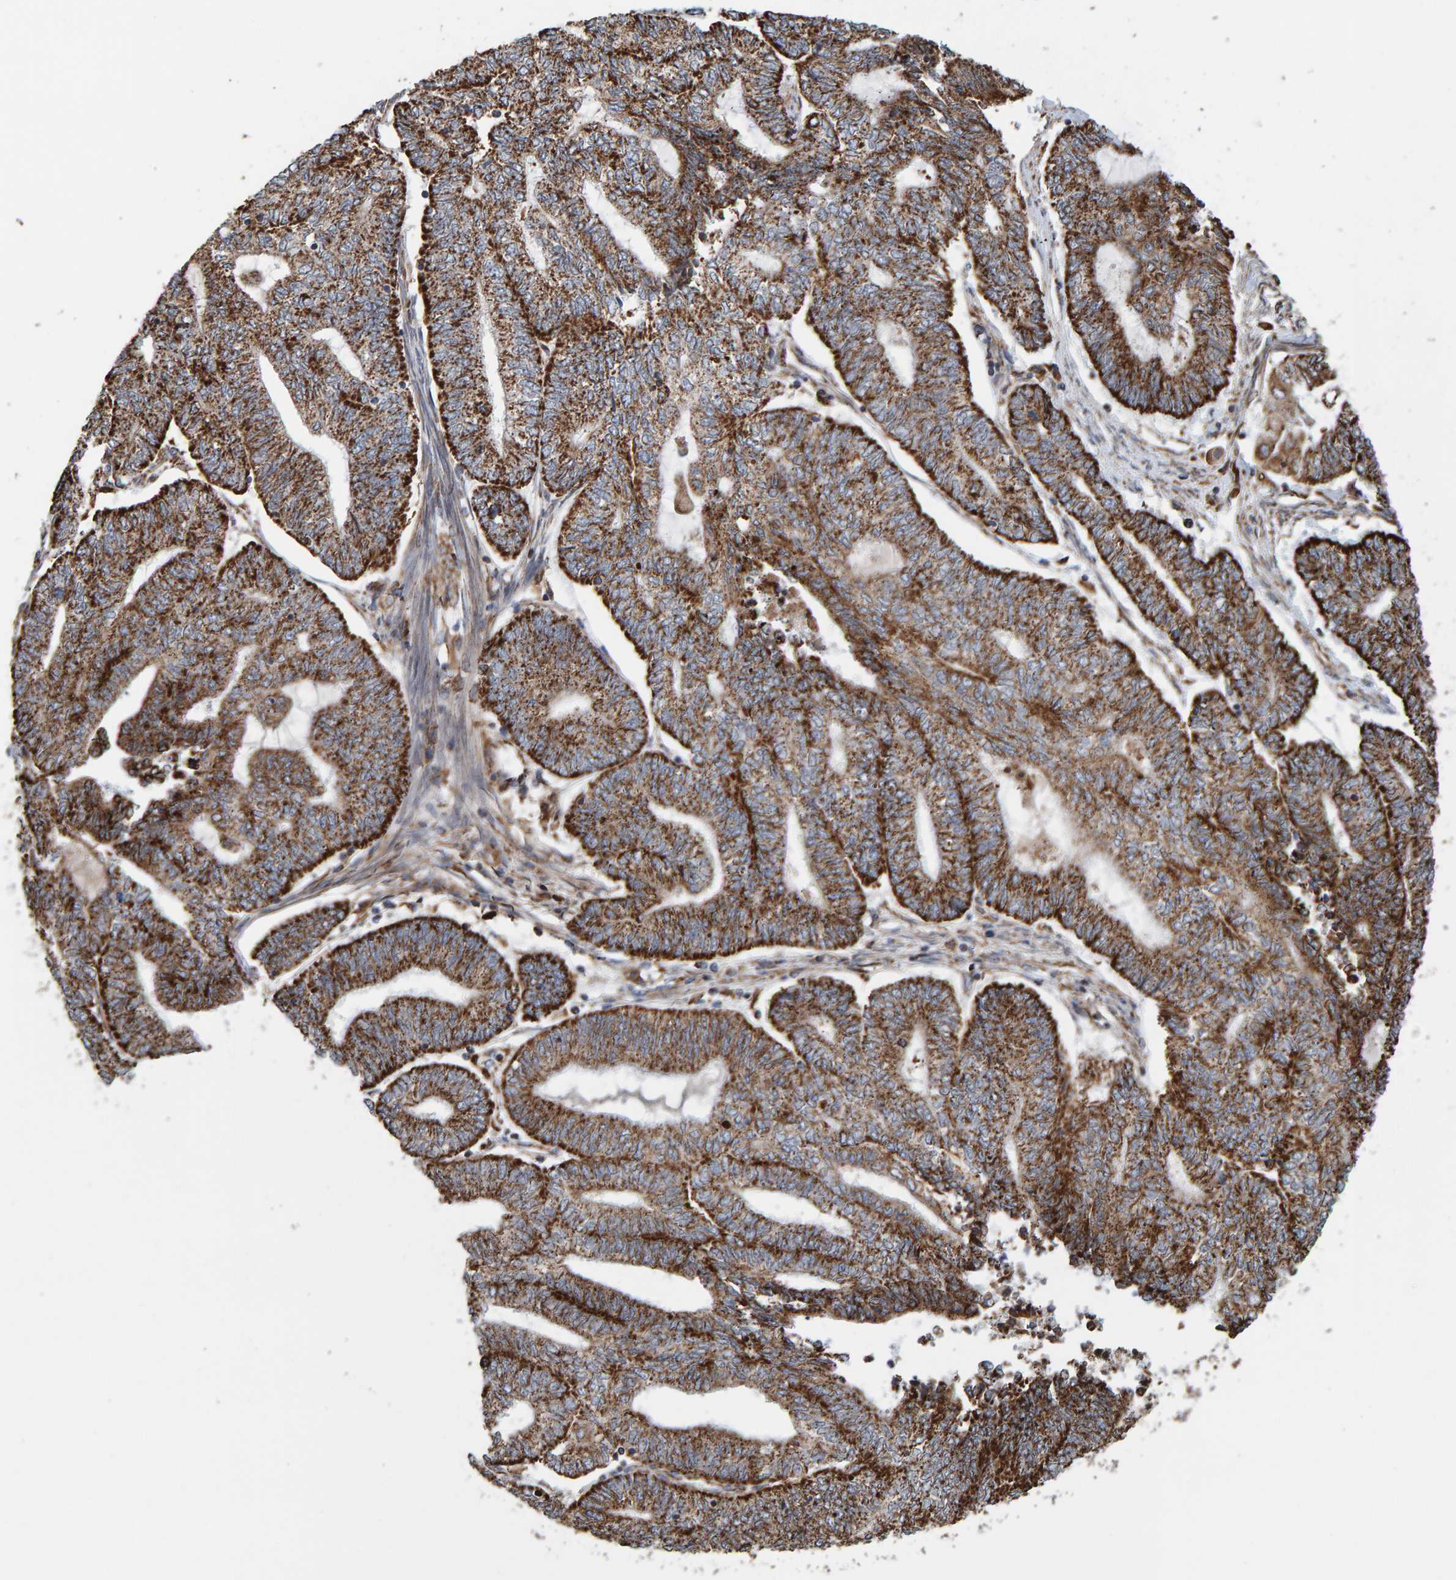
{"staining": {"intensity": "strong", "quantity": "25%-75%", "location": "cytoplasmic/membranous"}, "tissue": "endometrial cancer", "cell_type": "Tumor cells", "image_type": "cancer", "snomed": [{"axis": "morphology", "description": "Adenocarcinoma, NOS"}, {"axis": "topography", "description": "Uterus"}, {"axis": "topography", "description": "Endometrium"}], "caption": "A high amount of strong cytoplasmic/membranous expression is seen in about 25%-75% of tumor cells in adenocarcinoma (endometrial) tissue.", "gene": "MRPL45", "patient": {"sex": "female", "age": 70}}